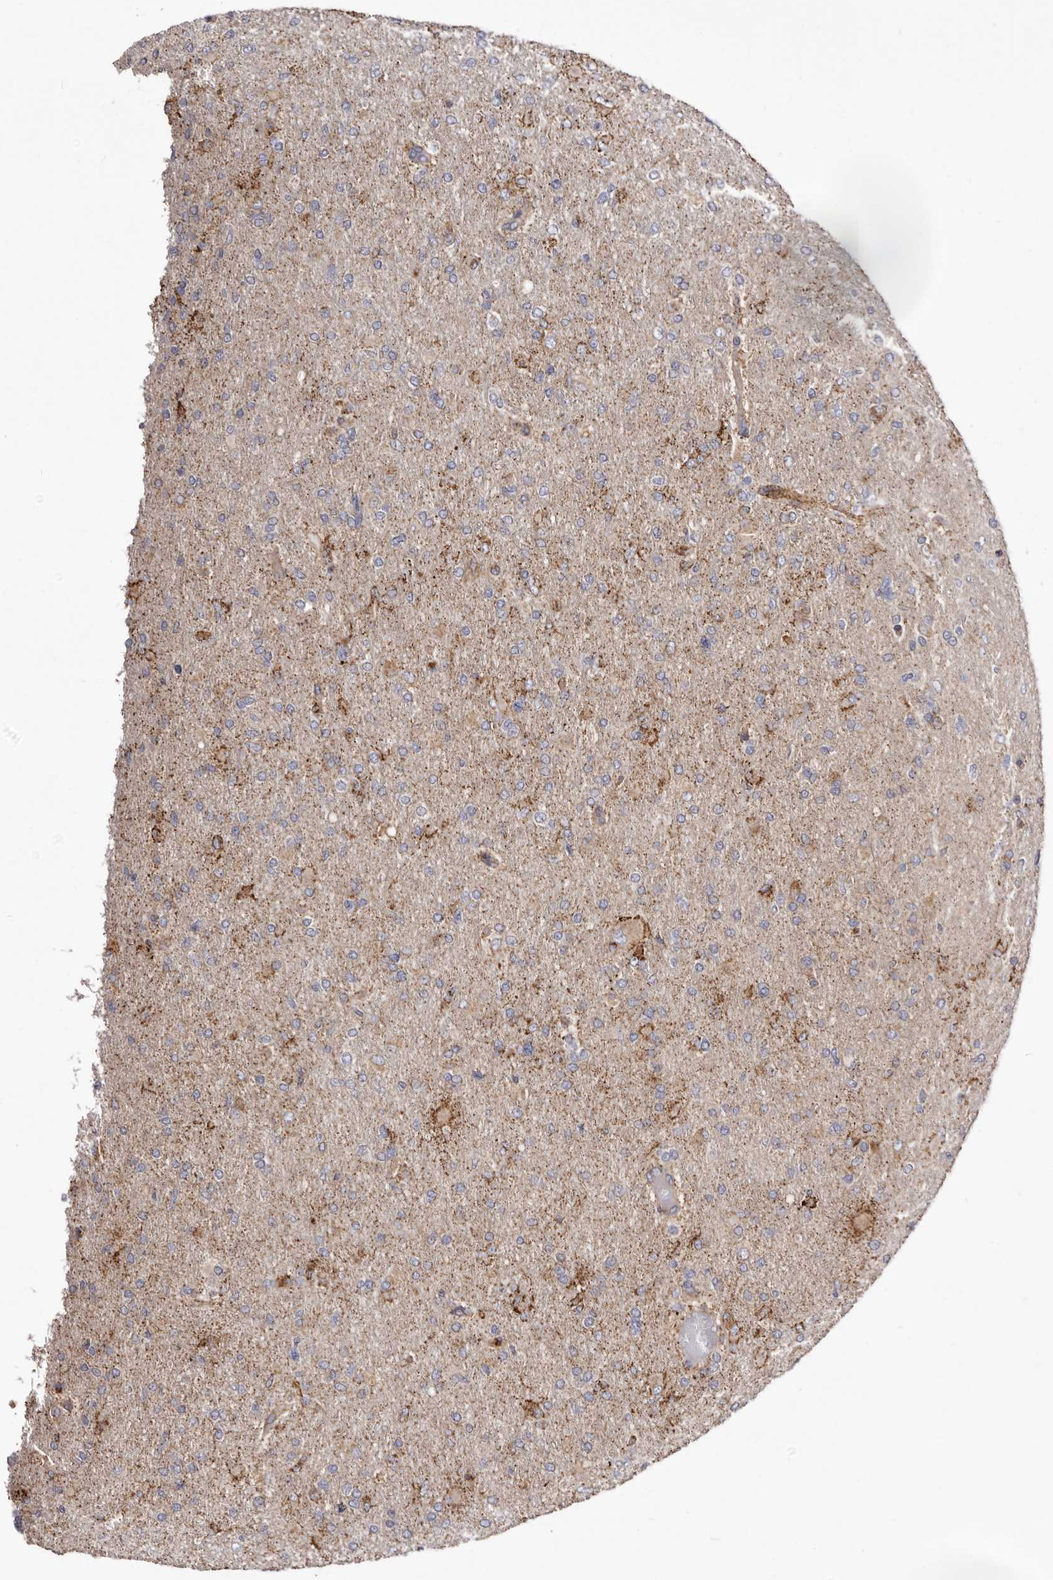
{"staining": {"intensity": "moderate", "quantity": "<25%", "location": "cytoplasmic/membranous"}, "tissue": "glioma", "cell_type": "Tumor cells", "image_type": "cancer", "snomed": [{"axis": "morphology", "description": "Glioma, malignant, High grade"}, {"axis": "topography", "description": "Cerebral cortex"}], "caption": "IHC micrograph of neoplastic tissue: human malignant glioma (high-grade) stained using immunohistochemistry (IHC) exhibits low levels of moderate protein expression localized specifically in the cytoplasmic/membranous of tumor cells, appearing as a cytoplasmic/membranous brown color.", "gene": "LUZP1", "patient": {"sex": "female", "age": 36}}